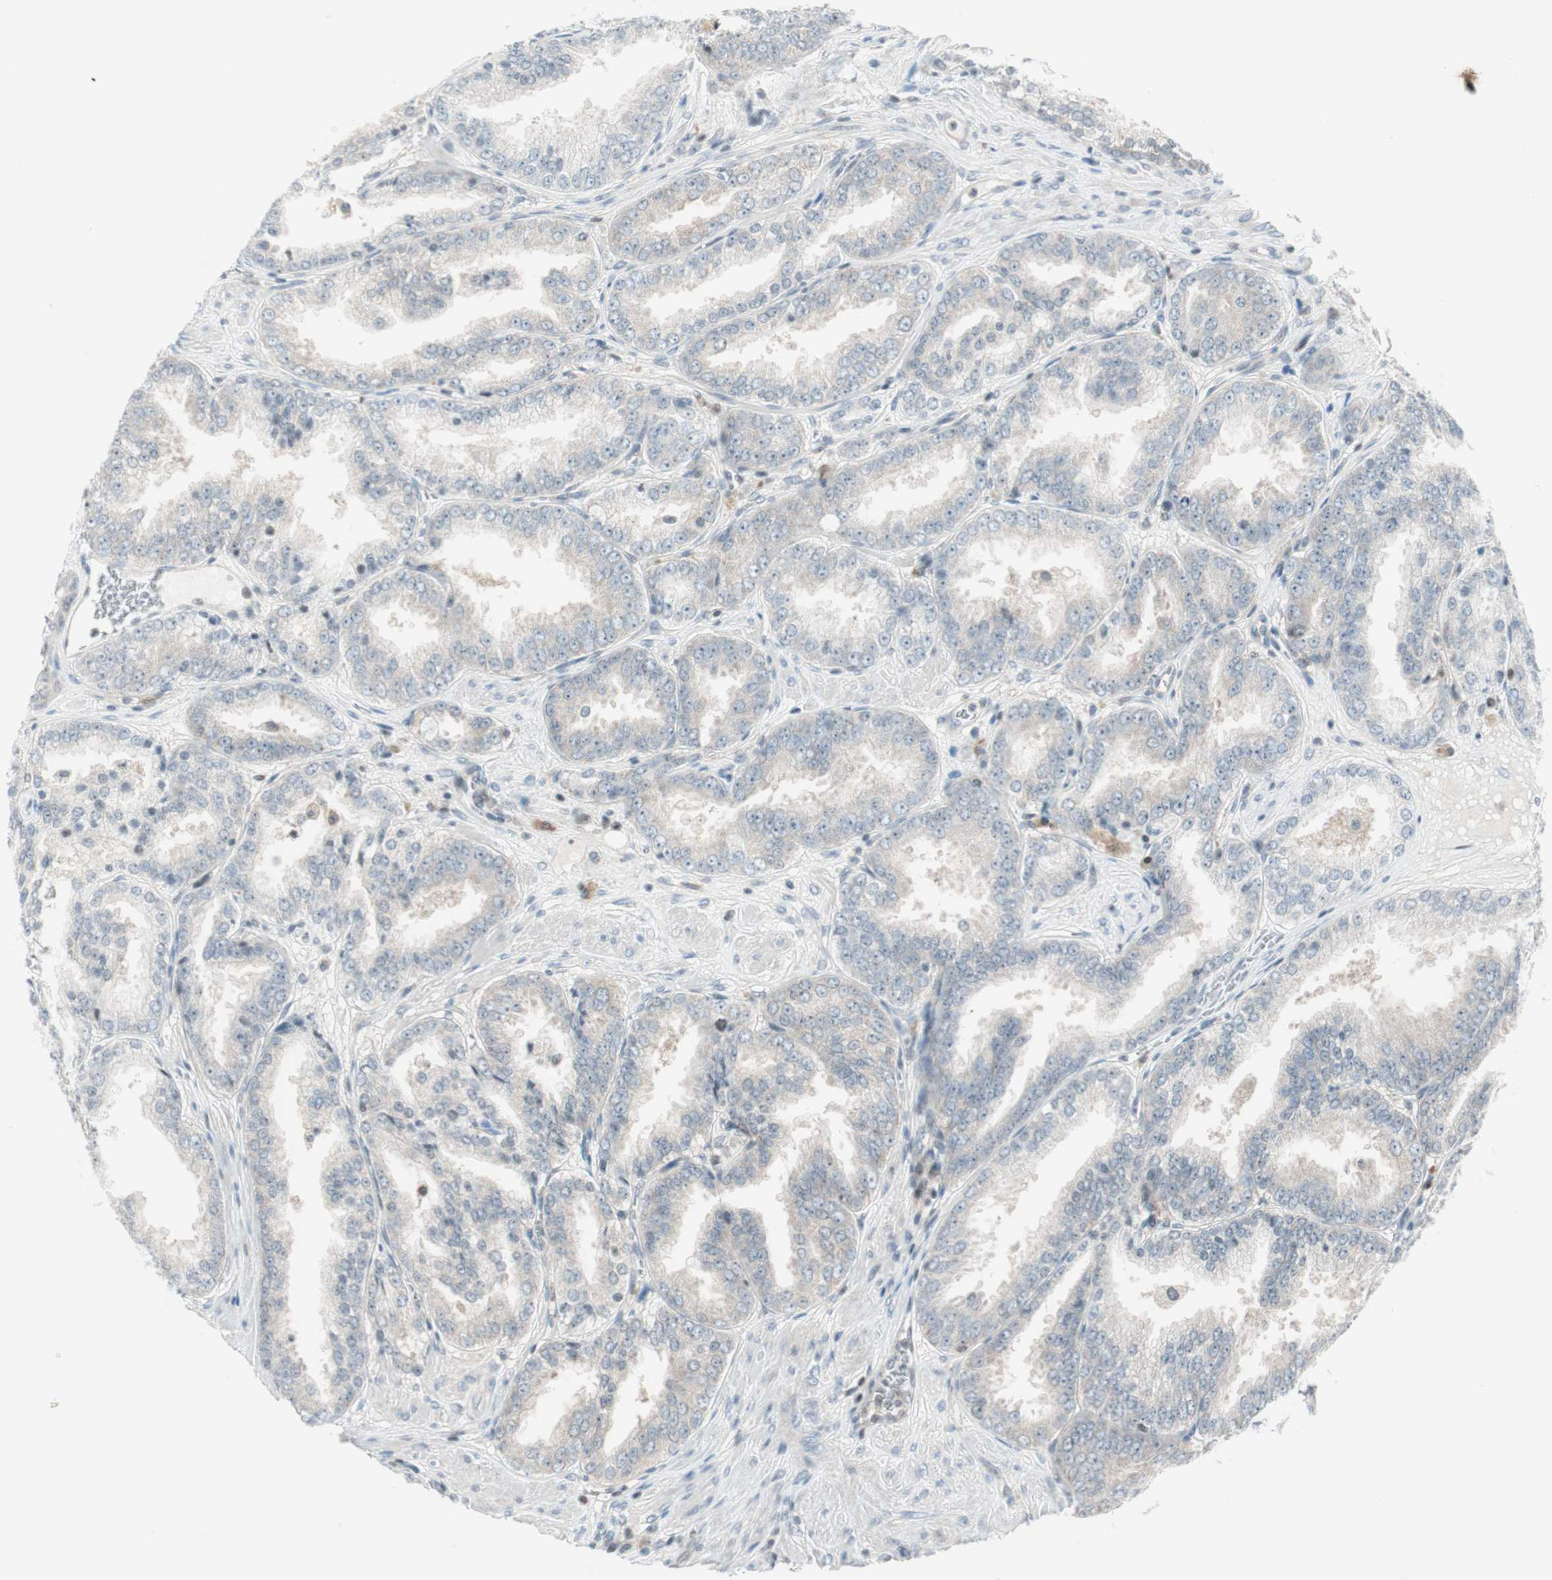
{"staining": {"intensity": "negative", "quantity": "none", "location": "none"}, "tissue": "prostate cancer", "cell_type": "Tumor cells", "image_type": "cancer", "snomed": [{"axis": "morphology", "description": "Adenocarcinoma, High grade"}, {"axis": "topography", "description": "Prostate"}], "caption": "This is an immunohistochemistry (IHC) image of human prostate cancer. There is no positivity in tumor cells.", "gene": "TPT1", "patient": {"sex": "male", "age": 61}}